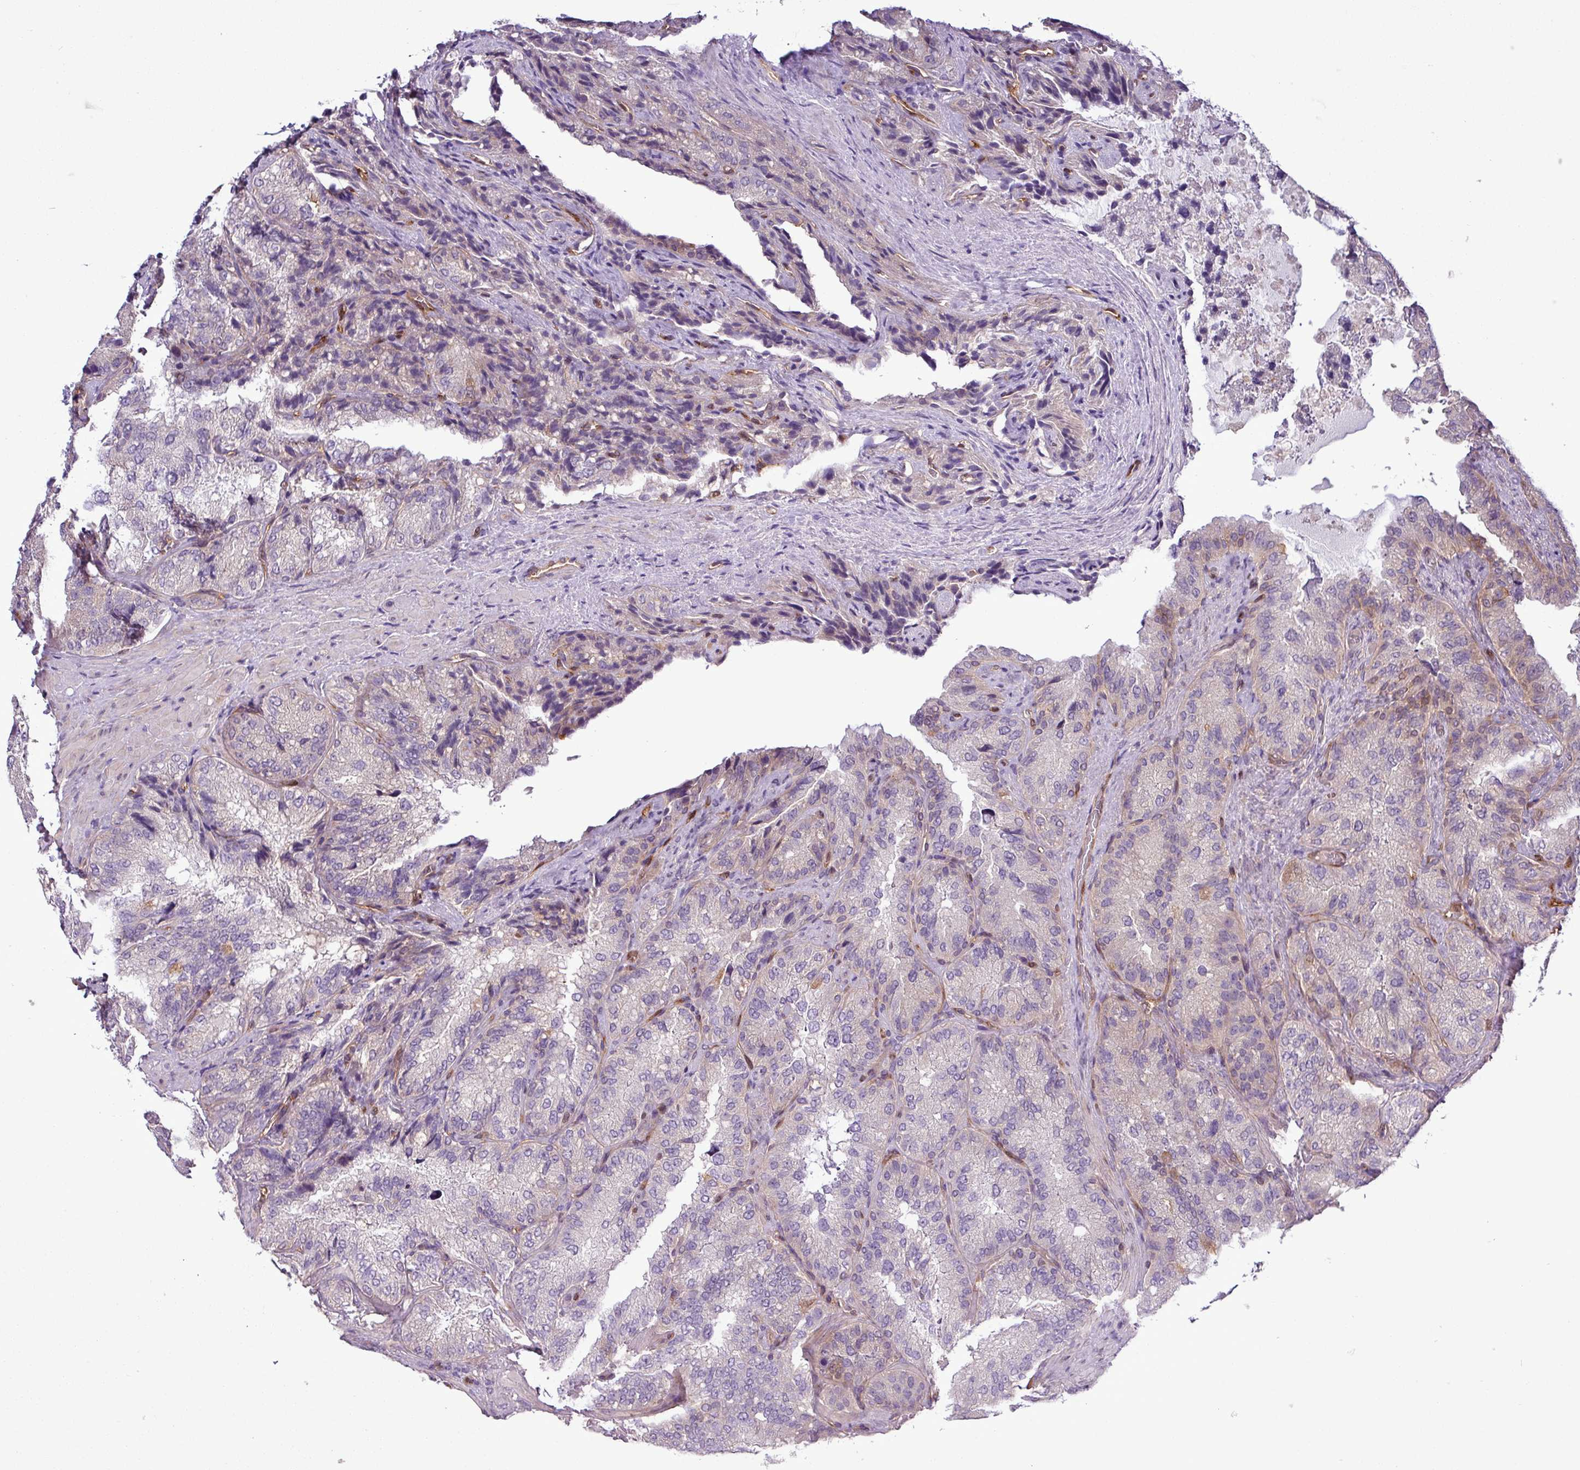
{"staining": {"intensity": "negative", "quantity": "none", "location": "none"}, "tissue": "seminal vesicle", "cell_type": "Glandular cells", "image_type": "normal", "snomed": [{"axis": "morphology", "description": "Normal tissue, NOS"}, {"axis": "topography", "description": "Seminal veicle"}], "caption": "The photomicrograph displays no staining of glandular cells in unremarkable seminal vesicle.", "gene": "CARHSP1", "patient": {"sex": "male", "age": 58}}